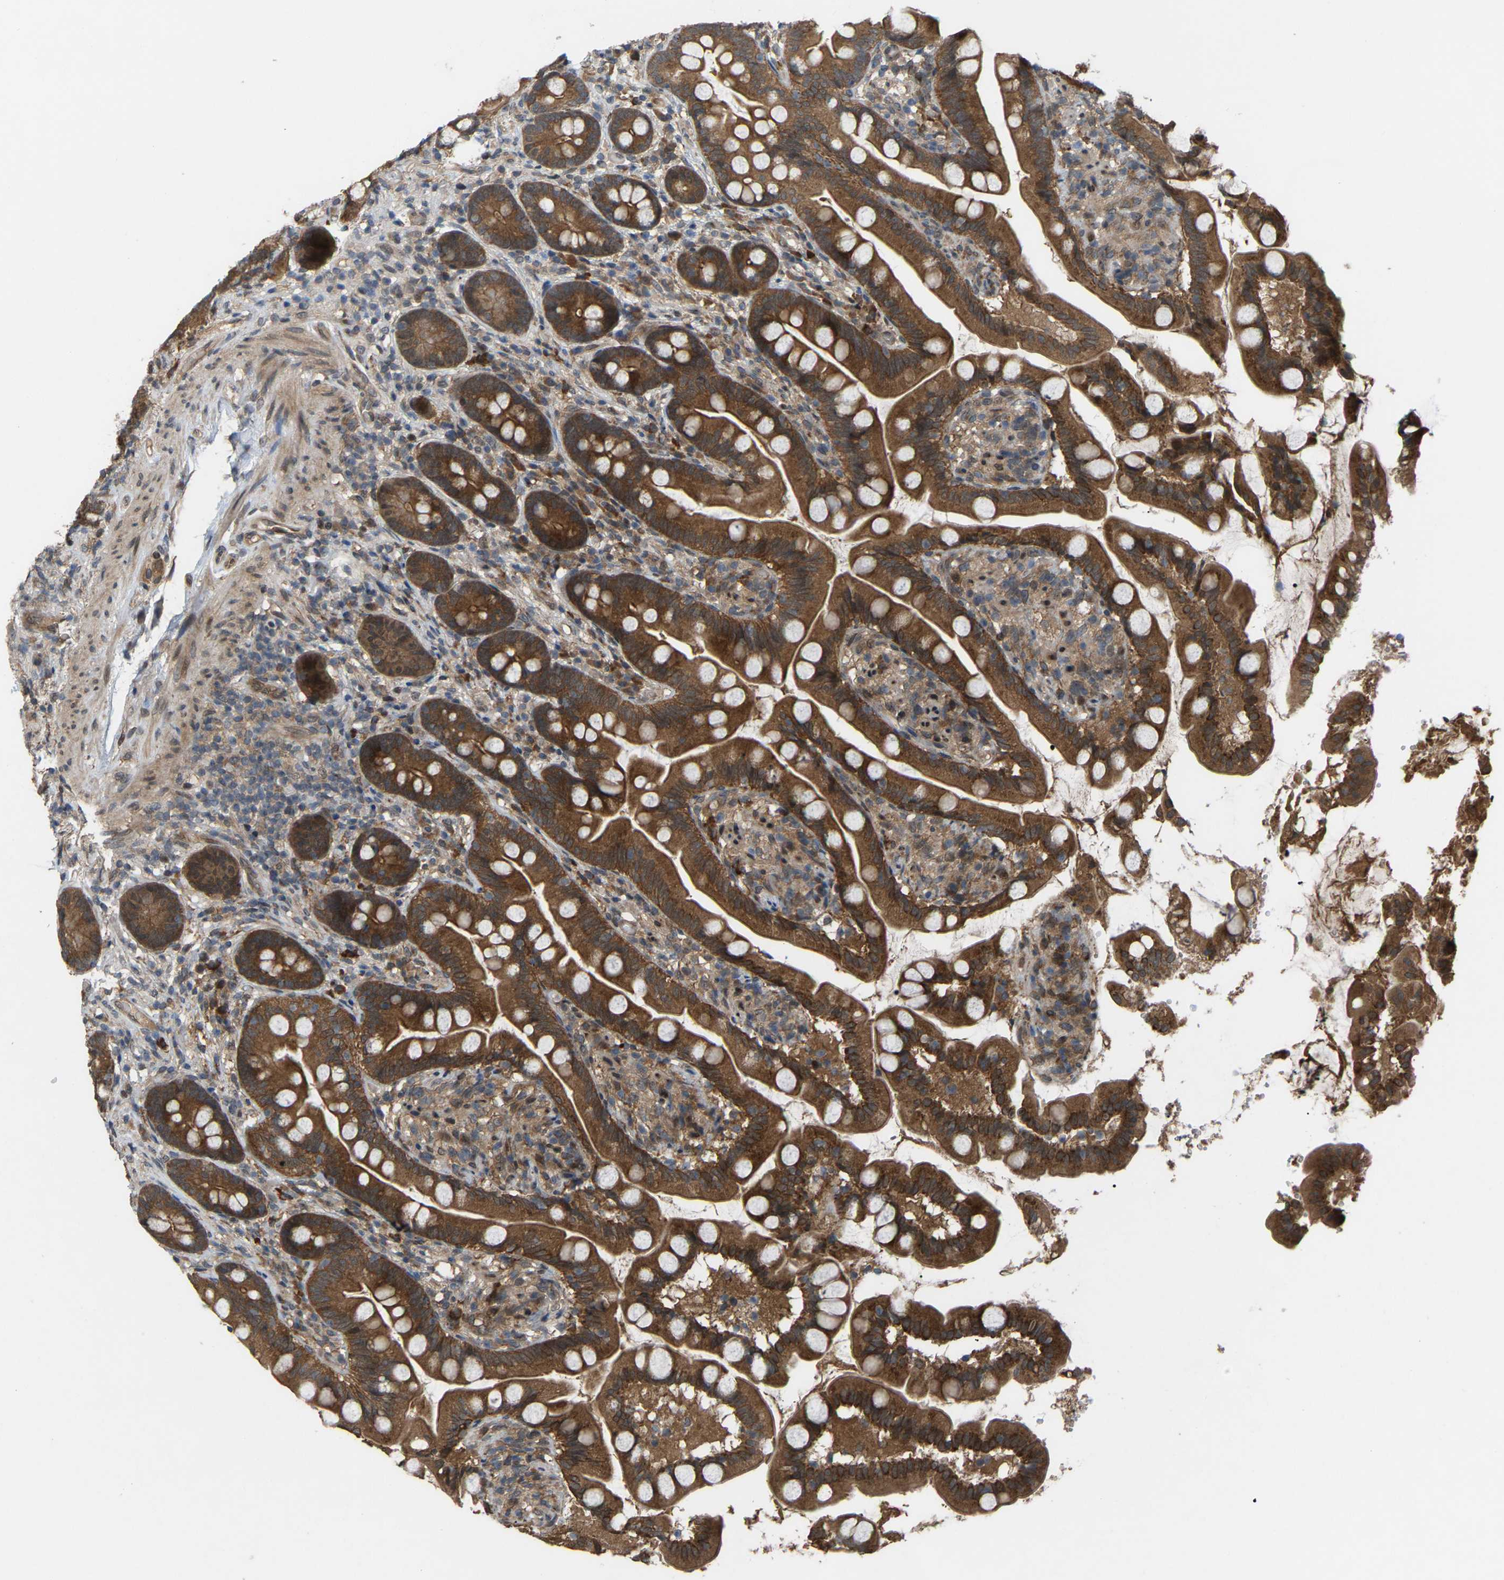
{"staining": {"intensity": "strong", "quantity": ">75%", "location": "cytoplasmic/membranous"}, "tissue": "small intestine", "cell_type": "Glandular cells", "image_type": "normal", "snomed": [{"axis": "morphology", "description": "Normal tissue, NOS"}, {"axis": "topography", "description": "Small intestine"}], "caption": "Normal small intestine was stained to show a protein in brown. There is high levels of strong cytoplasmic/membranous positivity in about >75% of glandular cells. Immunohistochemistry (ihc) stains the protein of interest in brown and the nuclei are stained blue.", "gene": "CROT", "patient": {"sex": "female", "age": 56}}